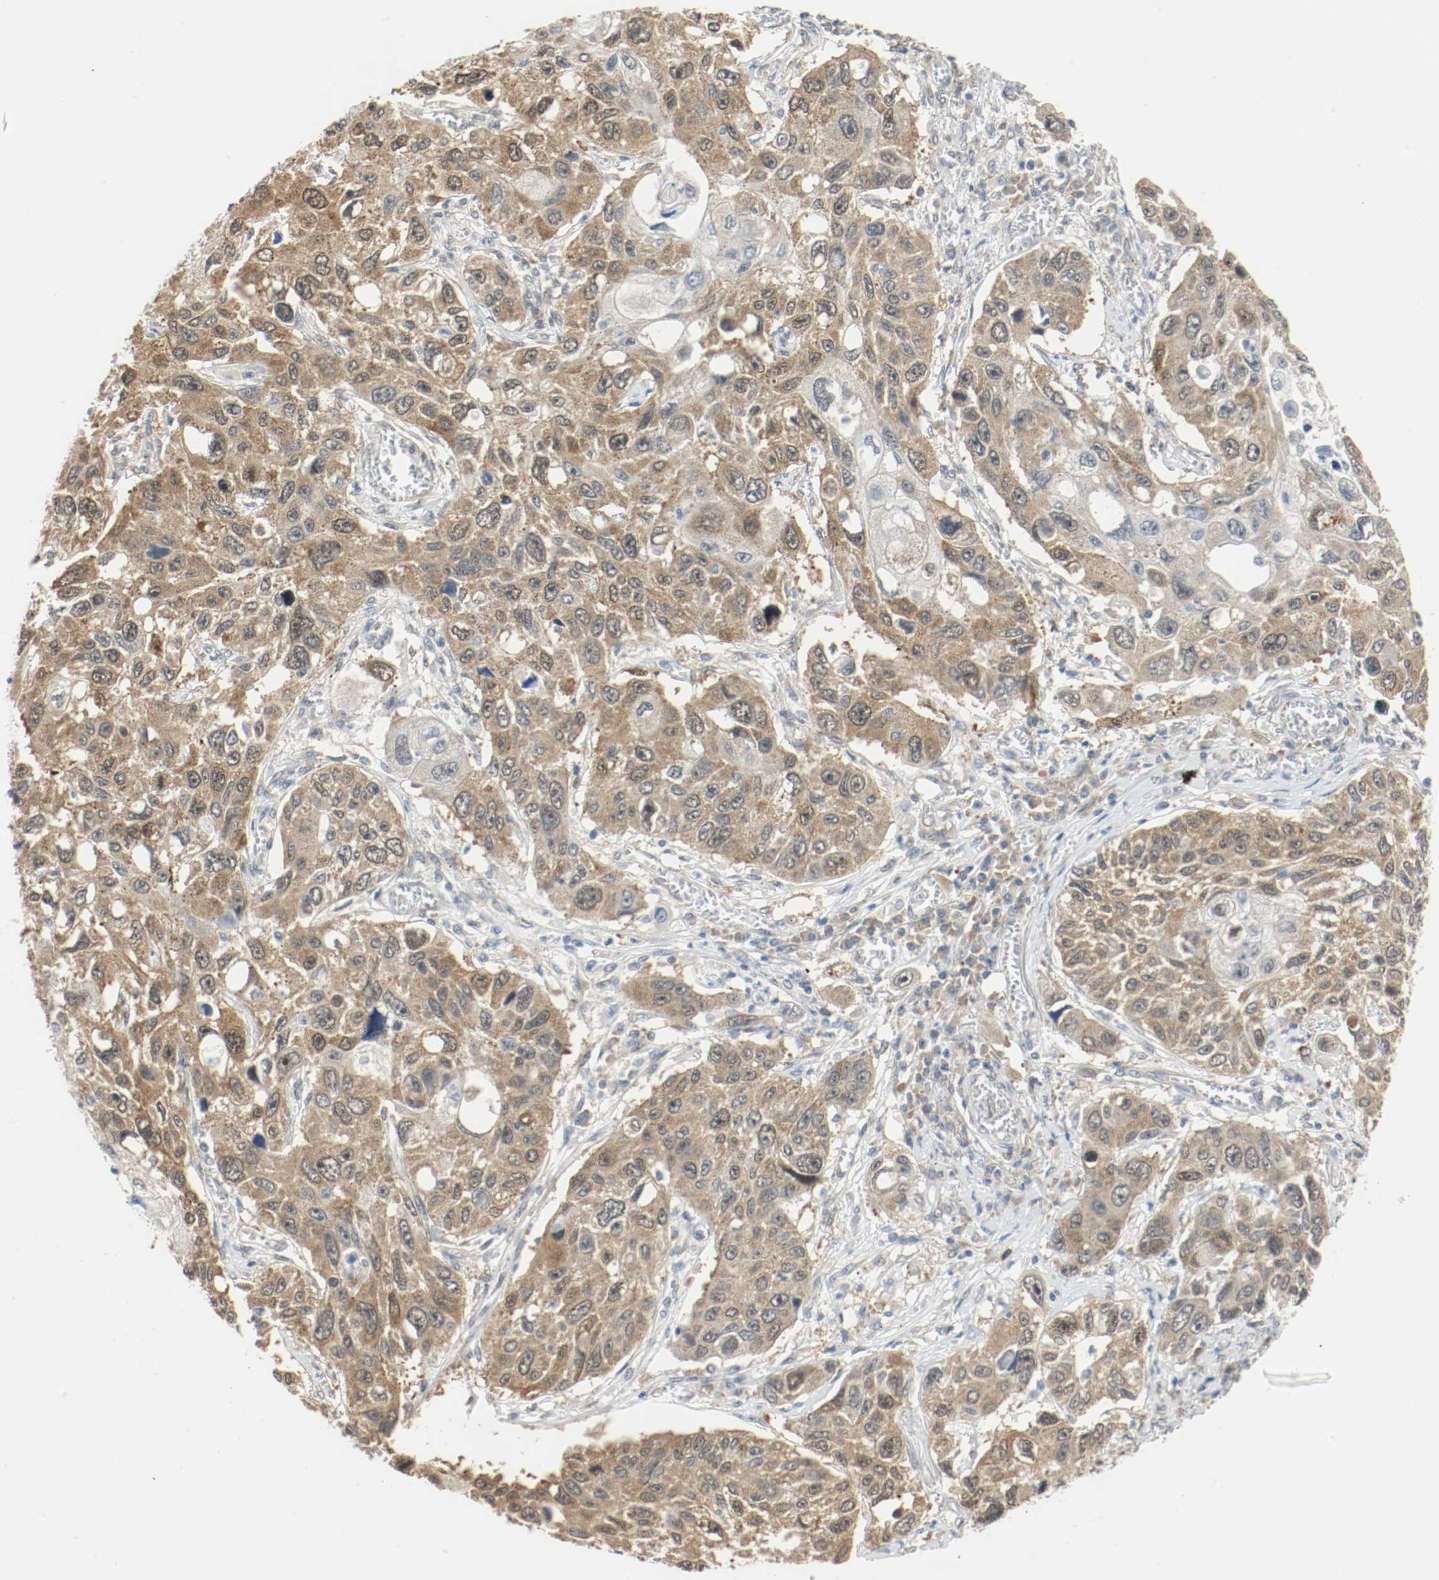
{"staining": {"intensity": "moderate", "quantity": ">75%", "location": "cytoplasmic/membranous,nuclear"}, "tissue": "lung cancer", "cell_type": "Tumor cells", "image_type": "cancer", "snomed": [{"axis": "morphology", "description": "Squamous cell carcinoma, NOS"}, {"axis": "topography", "description": "Lung"}], "caption": "Immunohistochemical staining of human squamous cell carcinoma (lung) demonstrates medium levels of moderate cytoplasmic/membranous and nuclear positivity in about >75% of tumor cells. The protein of interest is shown in brown color, while the nuclei are stained blue.", "gene": "PPME1", "patient": {"sex": "male", "age": 71}}